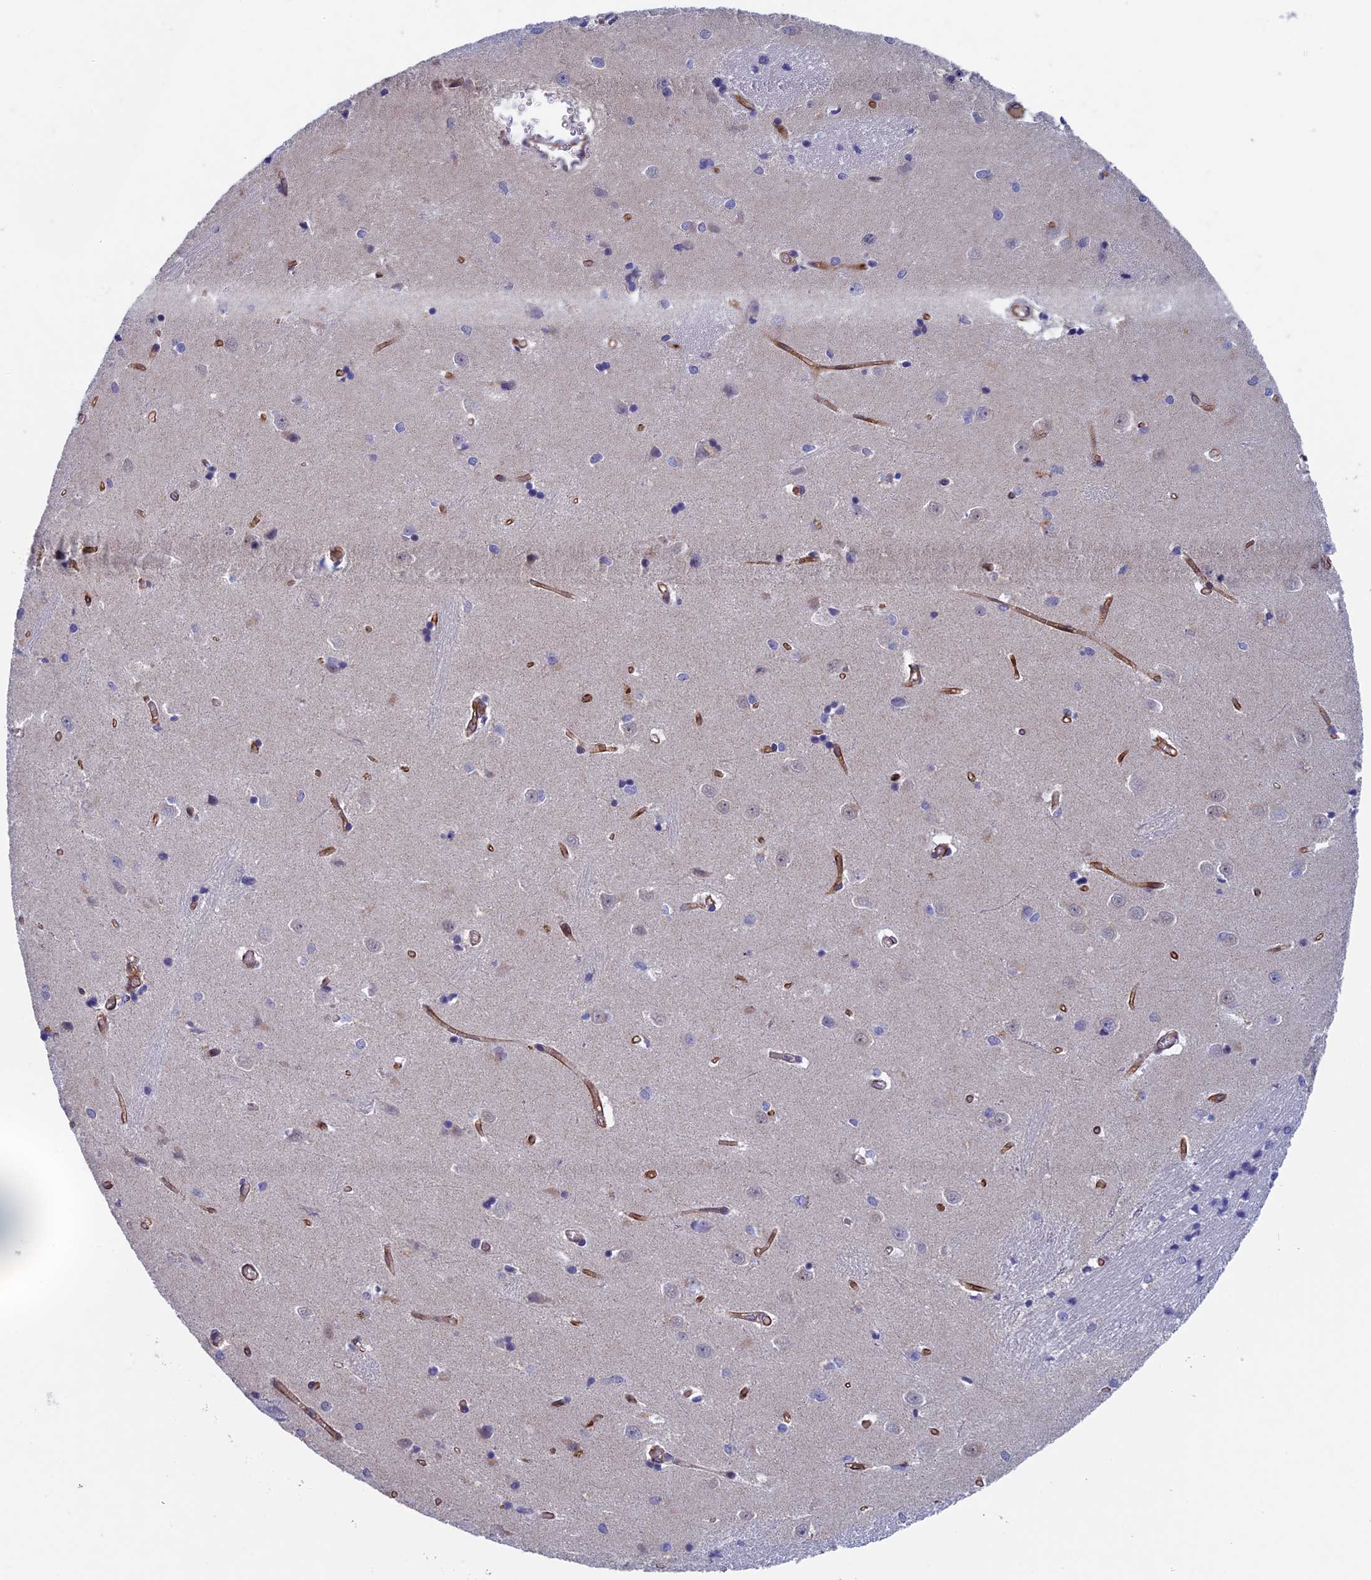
{"staining": {"intensity": "negative", "quantity": "none", "location": "none"}, "tissue": "caudate", "cell_type": "Glial cells", "image_type": "normal", "snomed": [{"axis": "morphology", "description": "Normal tissue, NOS"}, {"axis": "topography", "description": "Lateral ventricle wall"}], "caption": "Benign caudate was stained to show a protein in brown. There is no significant staining in glial cells.", "gene": "INSYN1", "patient": {"sex": "male", "age": 37}}